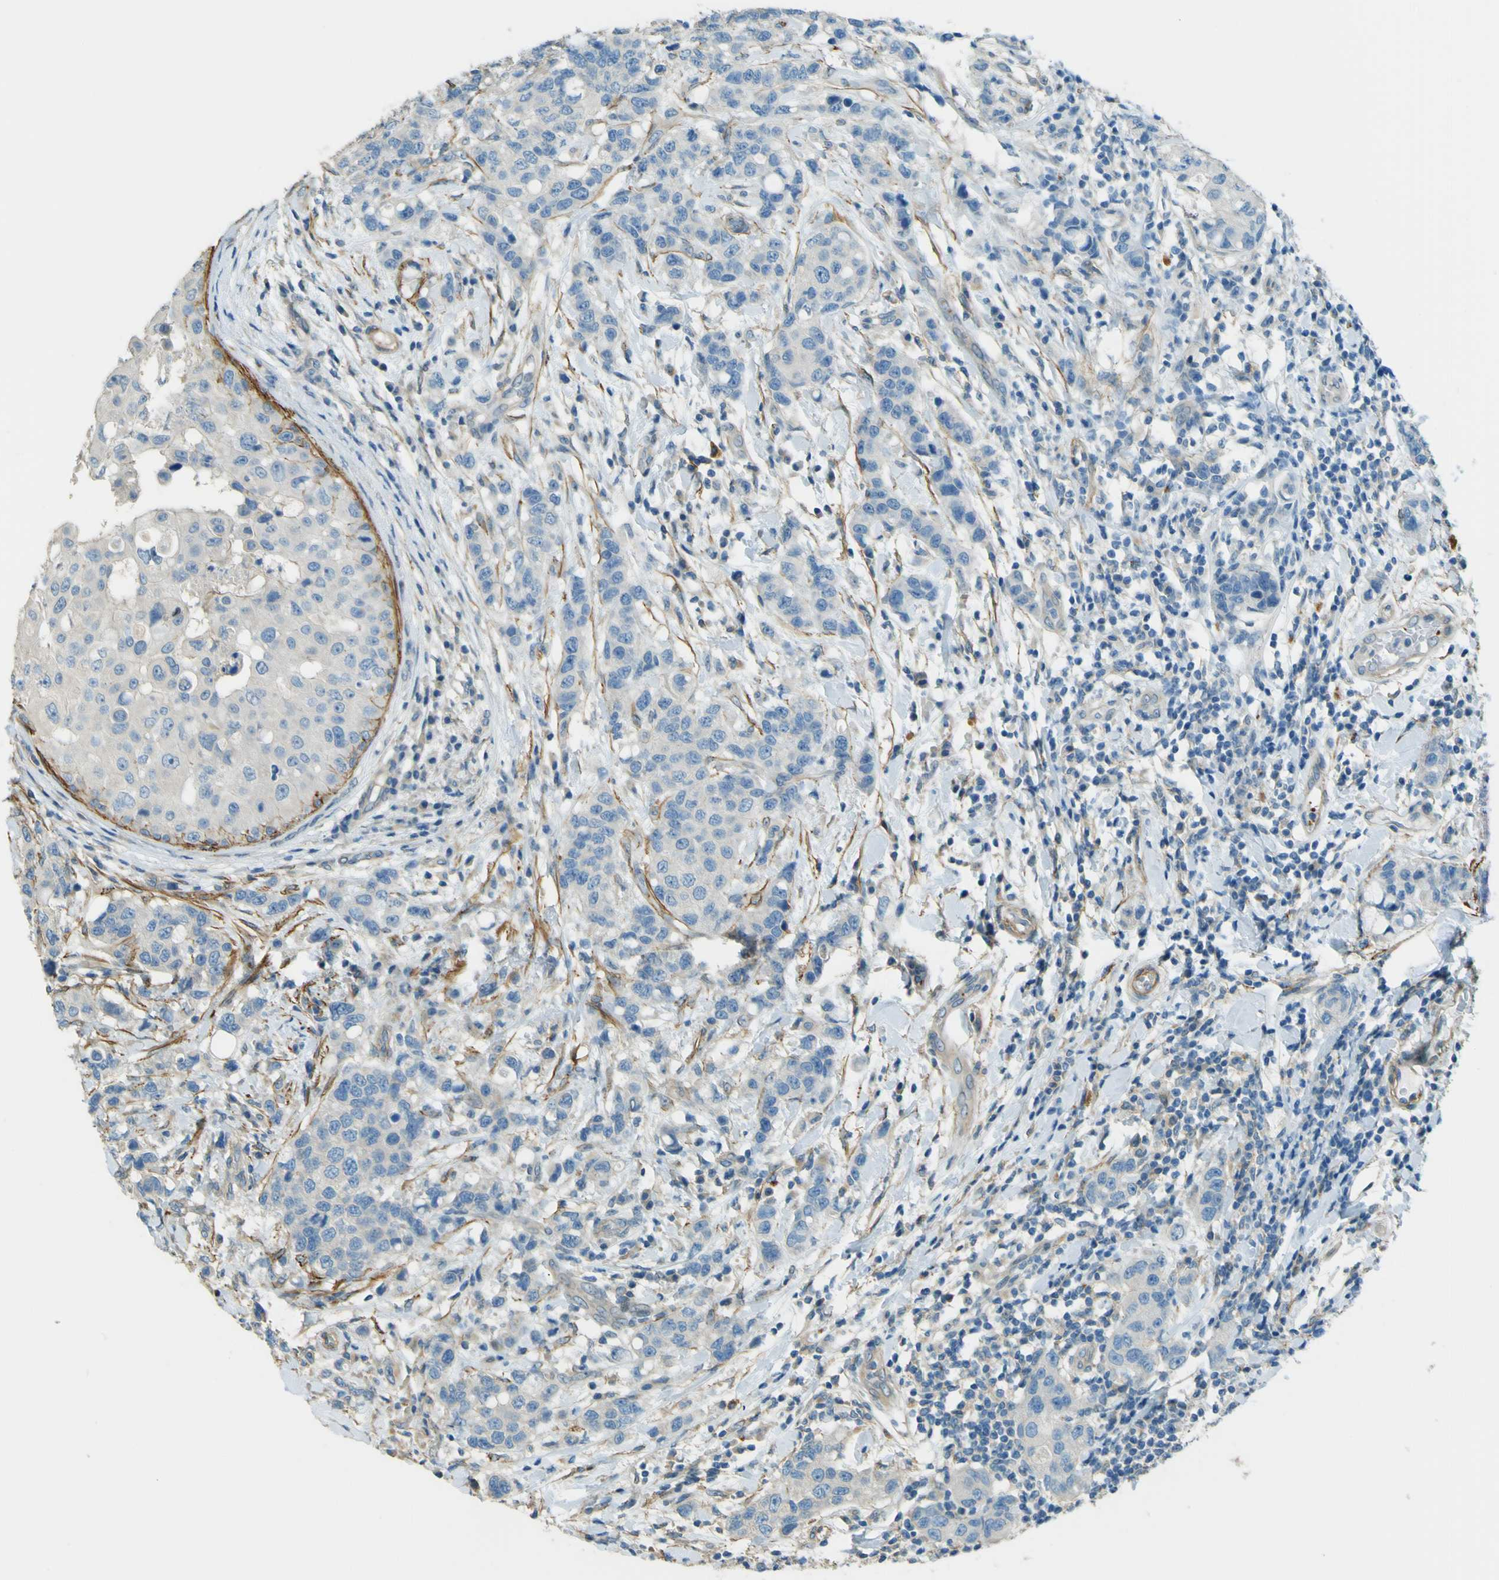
{"staining": {"intensity": "negative", "quantity": "none", "location": "none"}, "tissue": "breast cancer", "cell_type": "Tumor cells", "image_type": "cancer", "snomed": [{"axis": "morphology", "description": "Duct carcinoma"}, {"axis": "topography", "description": "Breast"}], "caption": "Photomicrograph shows no protein expression in tumor cells of breast cancer (intraductal carcinoma) tissue. Nuclei are stained in blue.", "gene": "NEXN", "patient": {"sex": "female", "age": 27}}